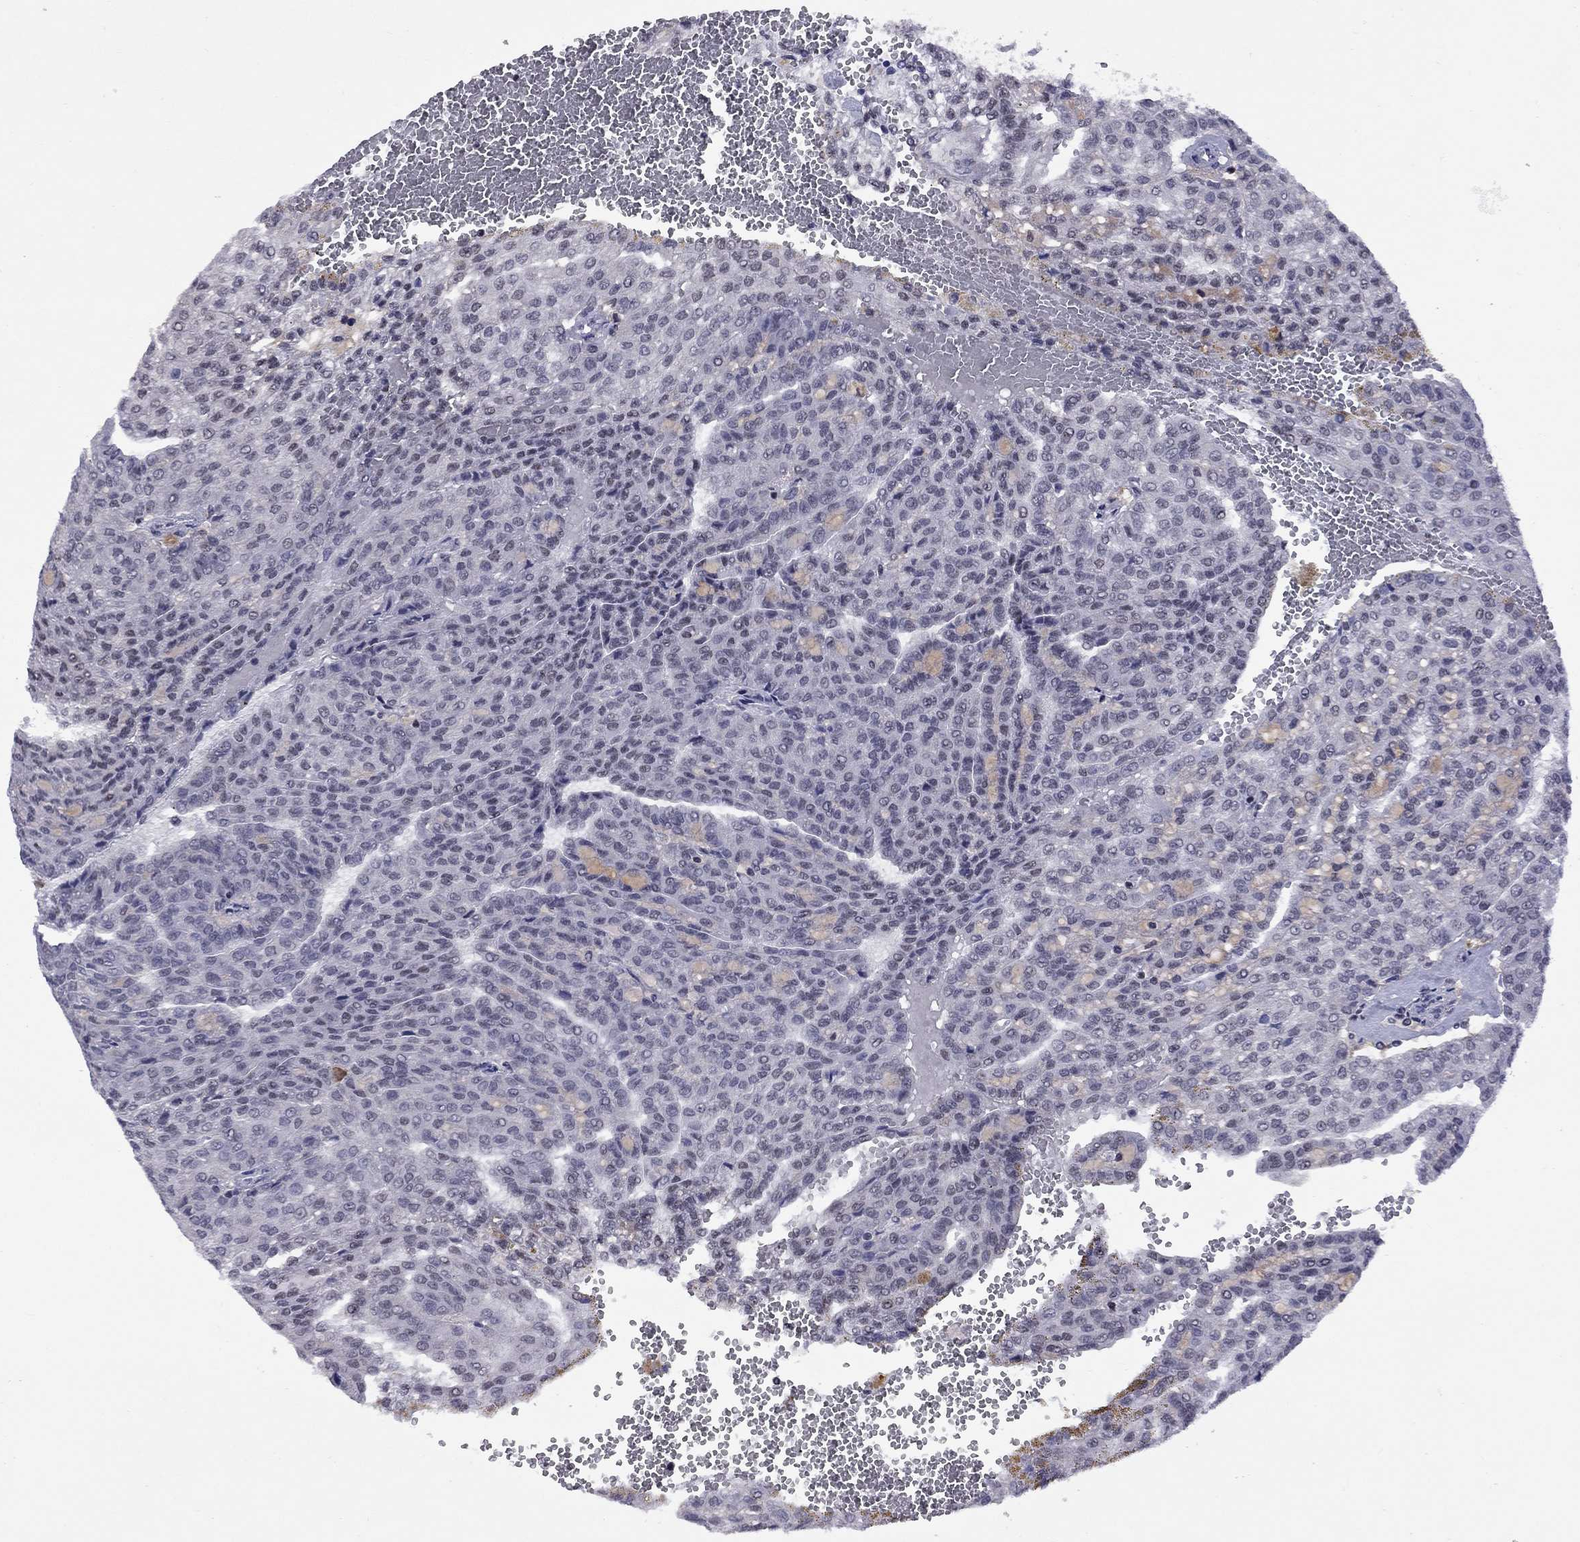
{"staining": {"intensity": "negative", "quantity": "none", "location": "none"}, "tissue": "renal cancer", "cell_type": "Tumor cells", "image_type": "cancer", "snomed": [{"axis": "morphology", "description": "Adenocarcinoma, NOS"}, {"axis": "topography", "description": "Kidney"}], "caption": "This image is of renal cancer (adenocarcinoma) stained with IHC to label a protein in brown with the nuclei are counter-stained blue. There is no positivity in tumor cells.", "gene": "TAF9", "patient": {"sex": "male", "age": 63}}